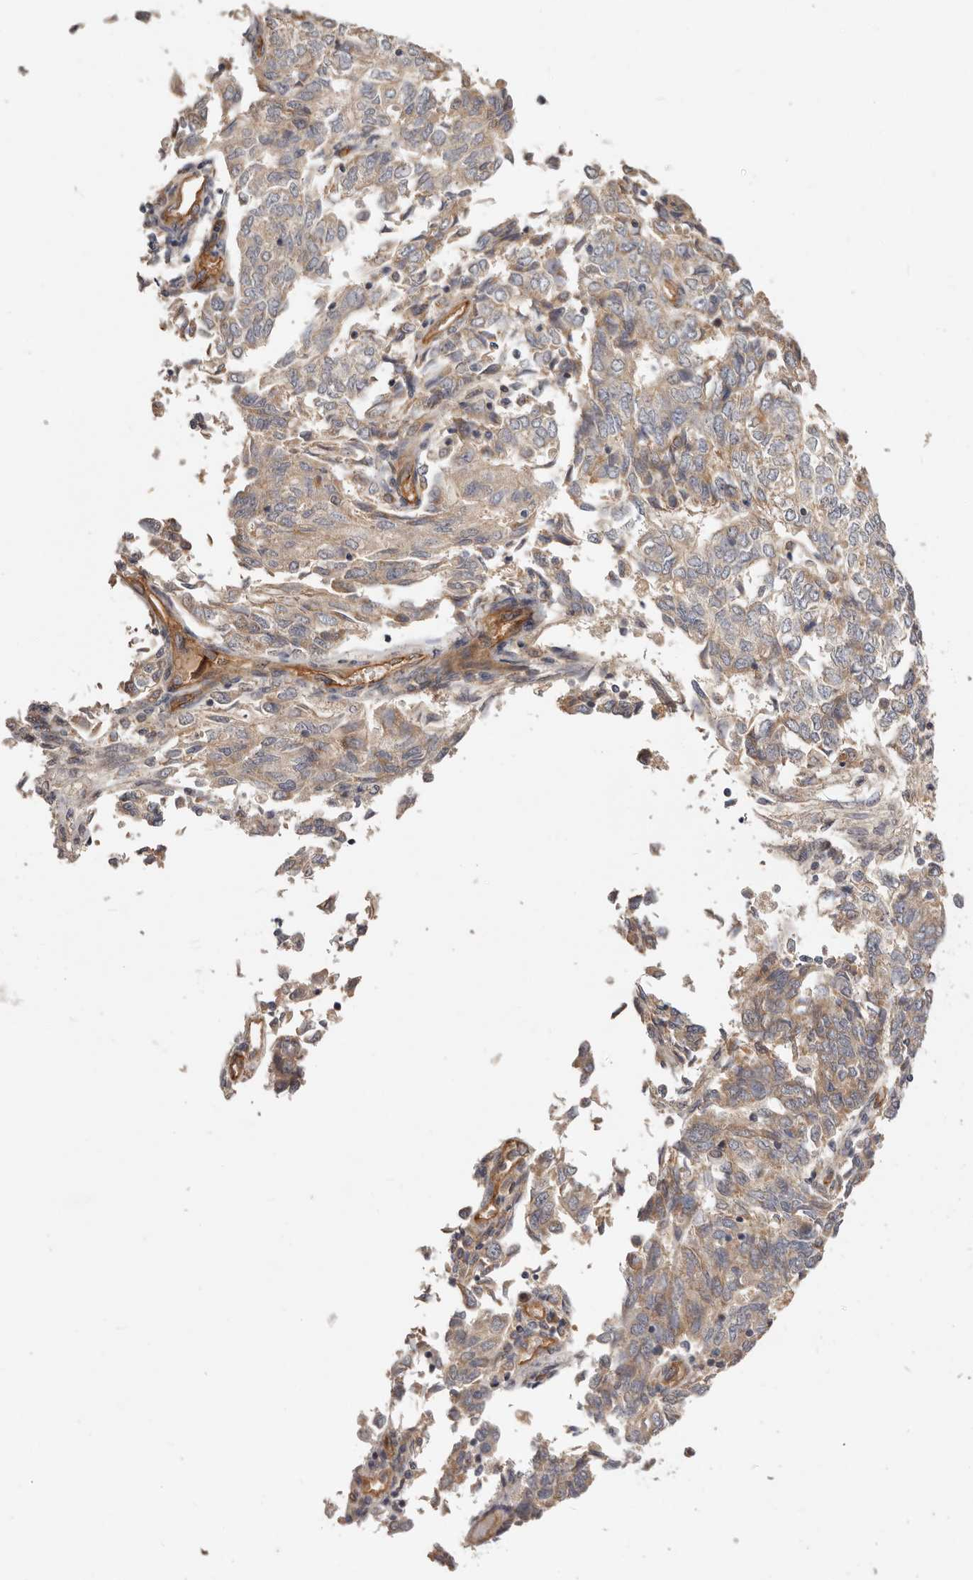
{"staining": {"intensity": "weak", "quantity": ">75%", "location": "cytoplasmic/membranous"}, "tissue": "endometrial cancer", "cell_type": "Tumor cells", "image_type": "cancer", "snomed": [{"axis": "morphology", "description": "Adenocarcinoma, NOS"}, {"axis": "topography", "description": "Endometrium"}], "caption": "Endometrial adenocarcinoma stained with DAB (3,3'-diaminobenzidine) immunohistochemistry (IHC) shows low levels of weak cytoplasmic/membranous expression in approximately >75% of tumor cells.", "gene": "MACF1", "patient": {"sex": "female", "age": 80}}